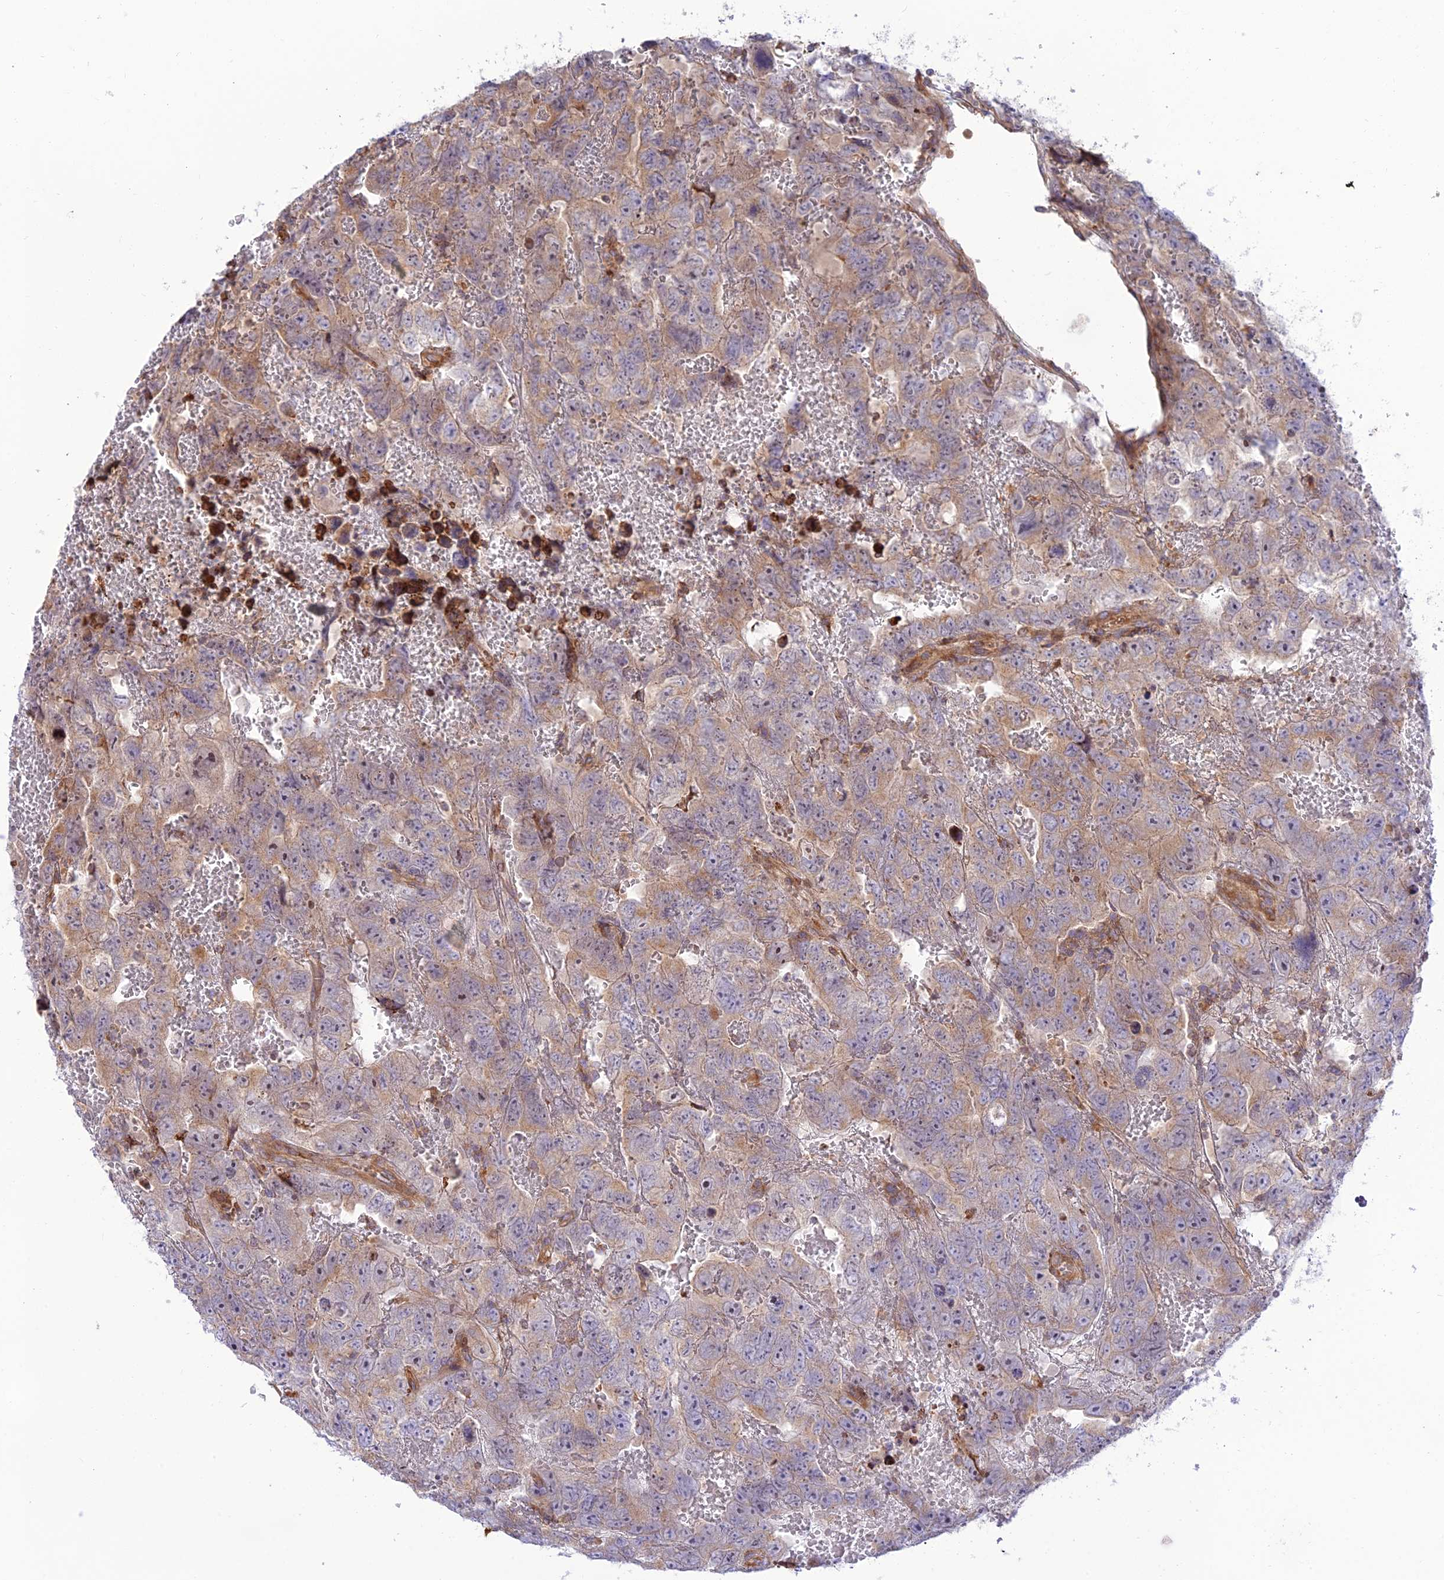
{"staining": {"intensity": "weak", "quantity": "25%-75%", "location": "cytoplasmic/membranous"}, "tissue": "testis cancer", "cell_type": "Tumor cells", "image_type": "cancer", "snomed": [{"axis": "morphology", "description": "Carcinoma, Embryonal, NOS"}, {"axis": "topography", "description": "Testis"}], "caption": "Protein expression analysis of testis embryonal carcinoma reveals weak cytoplasmic/membranous positivity in about 25%-75% of tumor cells.", "gene": "PIMREG", "patient": {"sex": "male", "age": 45}}